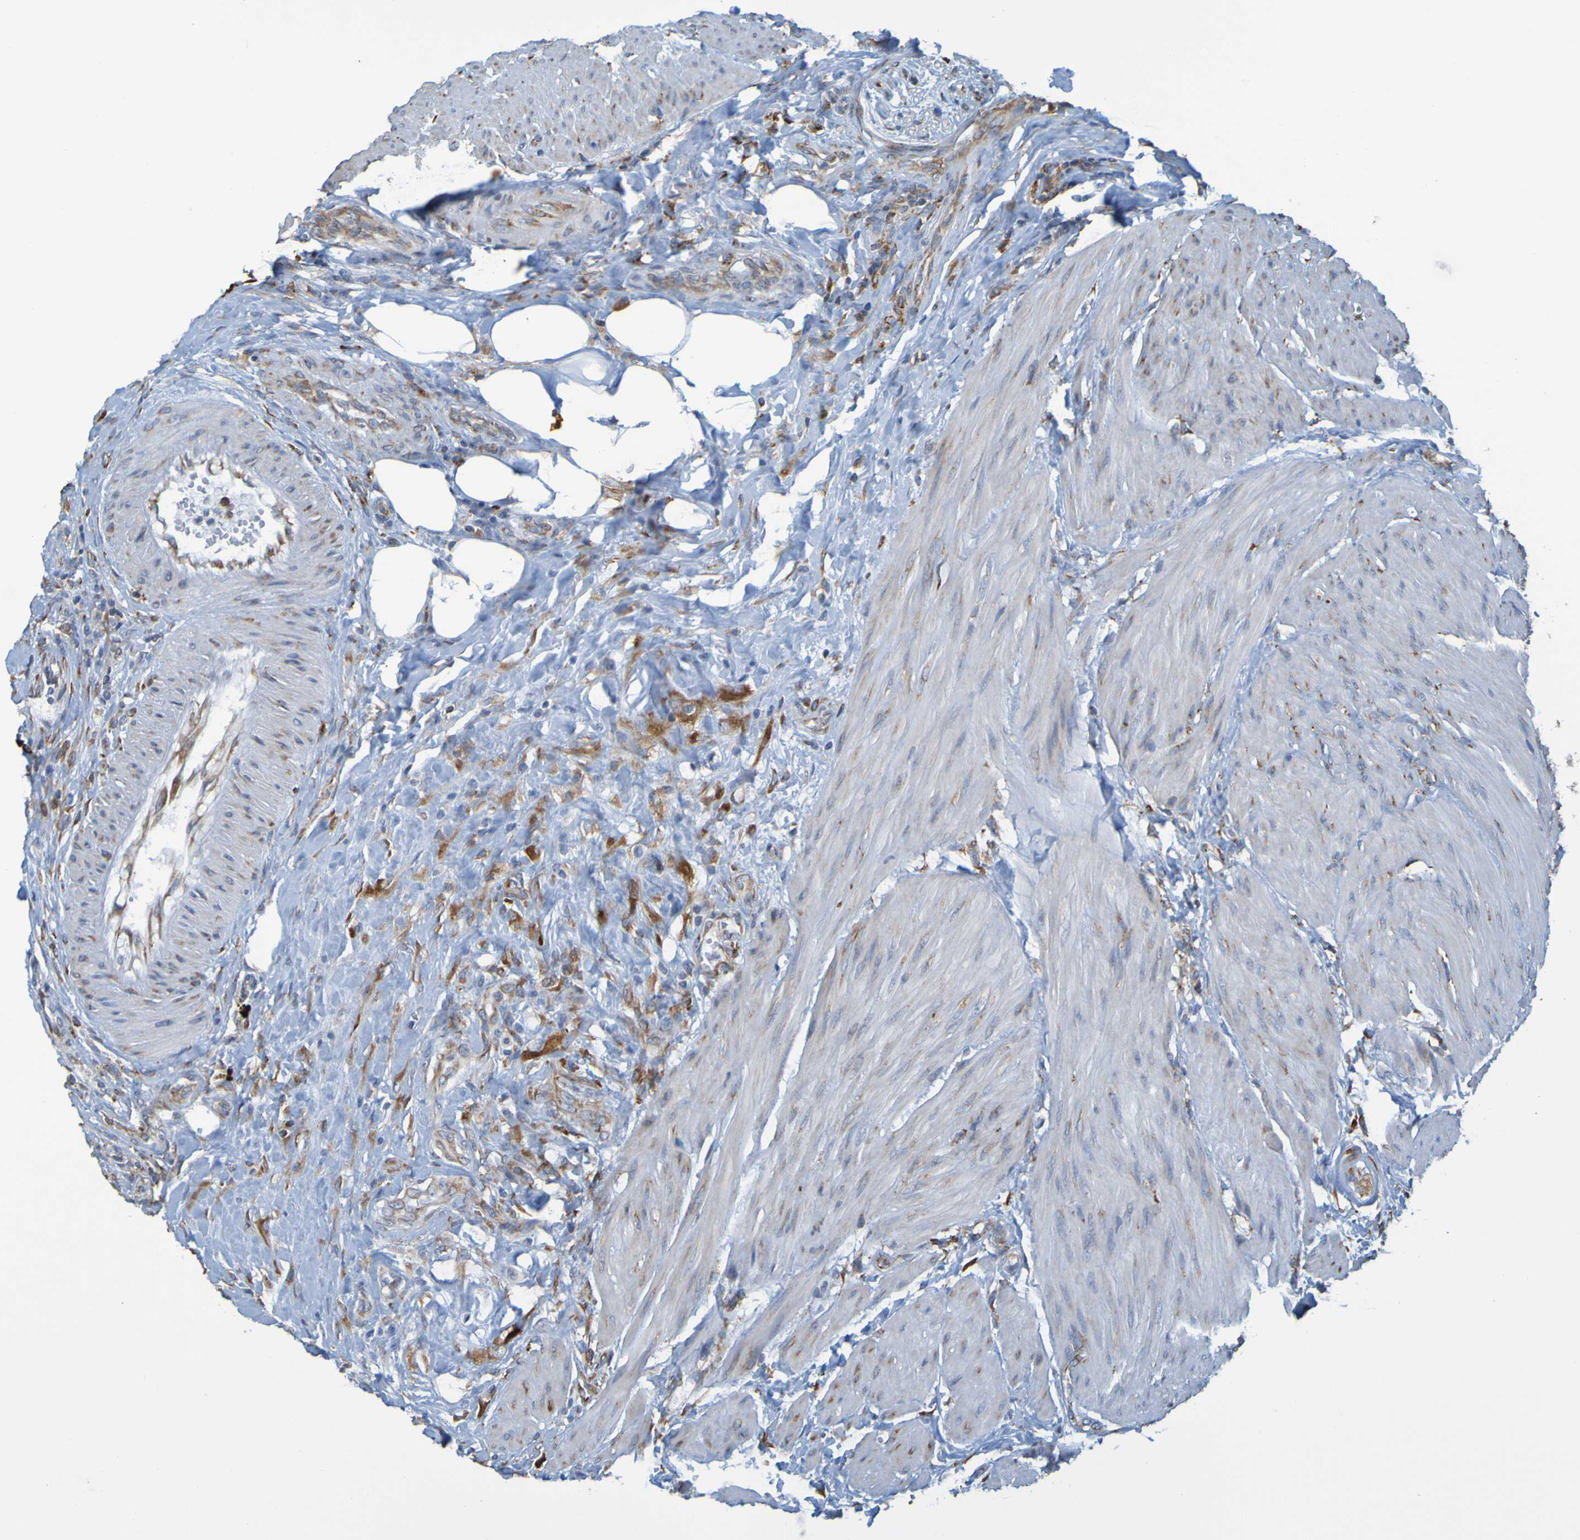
{"staining": {"intensity": "negative", "quantity": "none", "location": "none"}, "tissue": "urothelial cancer", "cell_type": "Tumor cells", "image_type": "cancer", "snomed": [{"axis": "morphology", "description": "Urothelial carcinoma, High grade"}, {"axis": "topography", "description": "Urinary bladder"}], "caption": "DAB immunohistochemical staining of human urothelial cancer shows no significant positivity in tumor cells.", "gene": "SSR1", "patient": {"sex": "male", "age": 35}}